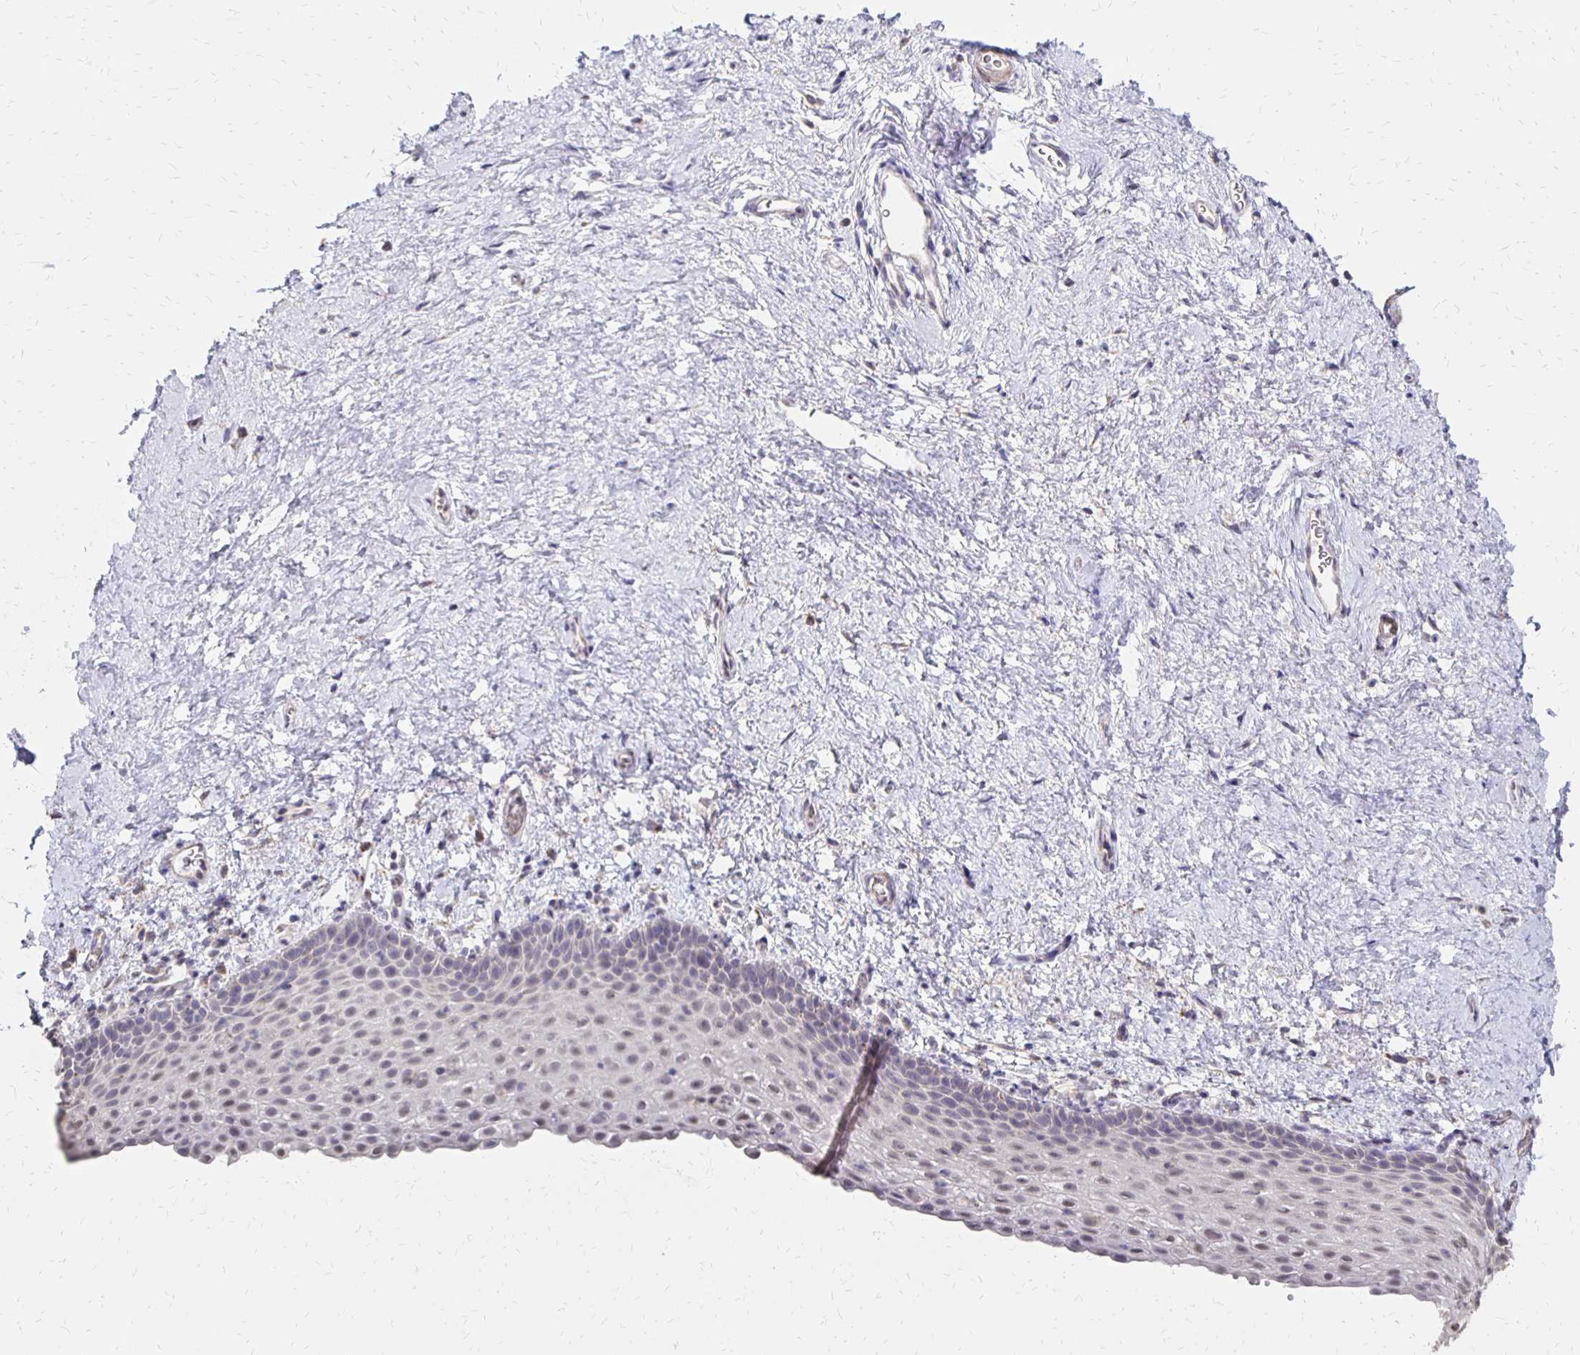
{"staining": {"intensity": "weak", "quantity": "<25%", "location": "nuclear"}, "tissue": "vagina", "cell_type": "Squamous epithelial cells", "image_type": "normal", "snomed": [{"axis": "morphology", "description": "Normal tissue, NOS"}, {"axis": "topography", "description": "Vagina"}], "caption": "Immunohistochemistry (IHC) micrograph of benign human vagina stained for a protein (brown), which demonstrates no expression in squamous epithelial cells. The staining was performed using DAB to visualize the protein expression in brown, while the nuclei were stained in blue with hematoxylin (Magnification: 20x).", "gene": "ATOSB", "patient": {"sex": "female", "age": 61}}